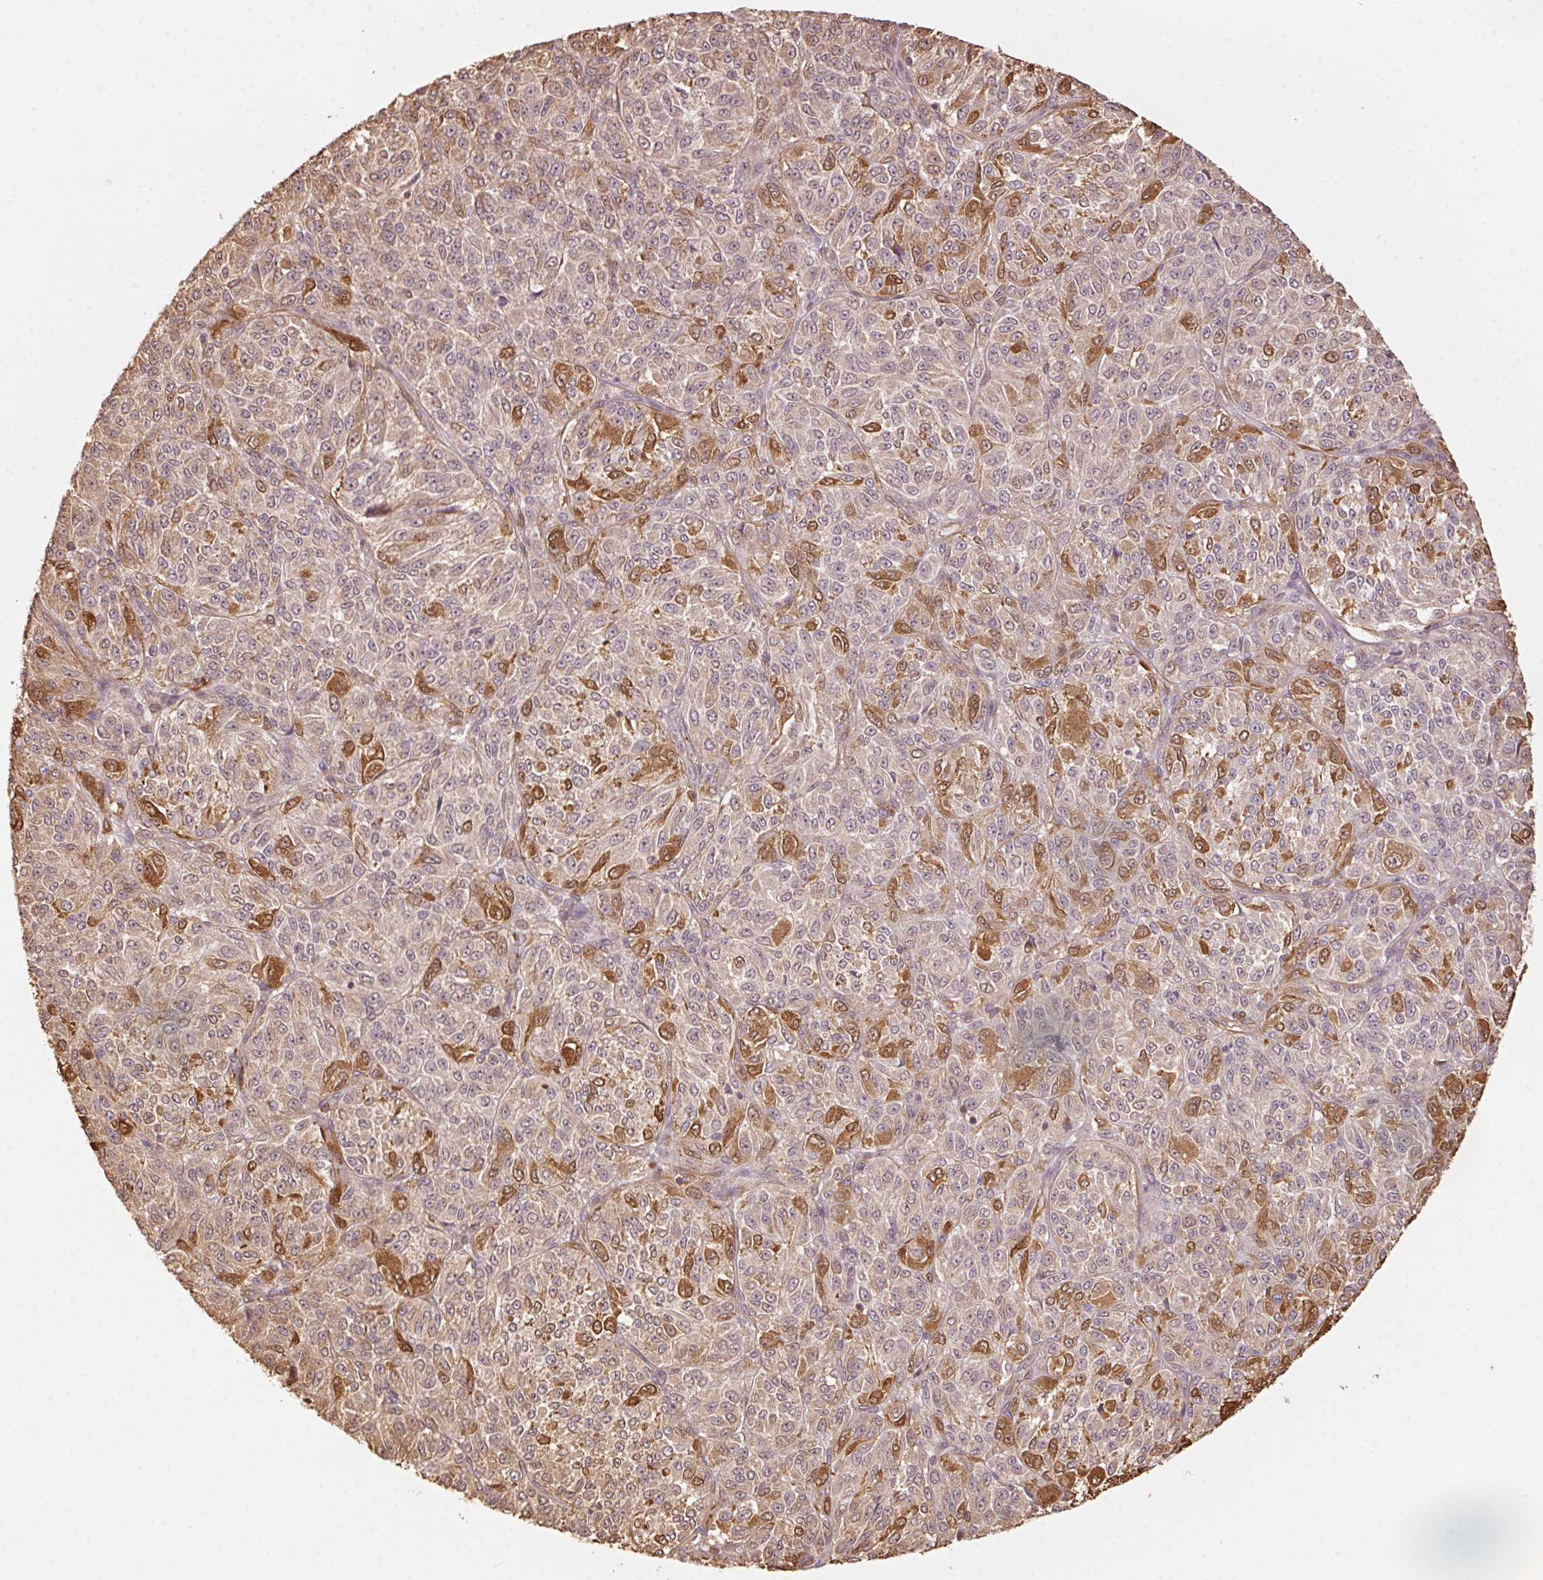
{"staining": {"intensity": "strong", "quantity": "<25%", "location": "cytoplasmic/membranous"}, "tissue": "melanoma", "cell_type": "Tumor cells", "image_type": "cancer", "snomed": [{"axis": "morphology", "description": "Malignant melanoma, Metastatic site"}, {"axis": "topography", "description": "Brain"}], "caption": "Melanoma was stained to show a protein in brown. There is medium levels of strong cytoplasmic/membranous staining in approximately <25% of tumor cells.", "gene": "QDPR", "patient": {"sex": "female", "age": 56}}